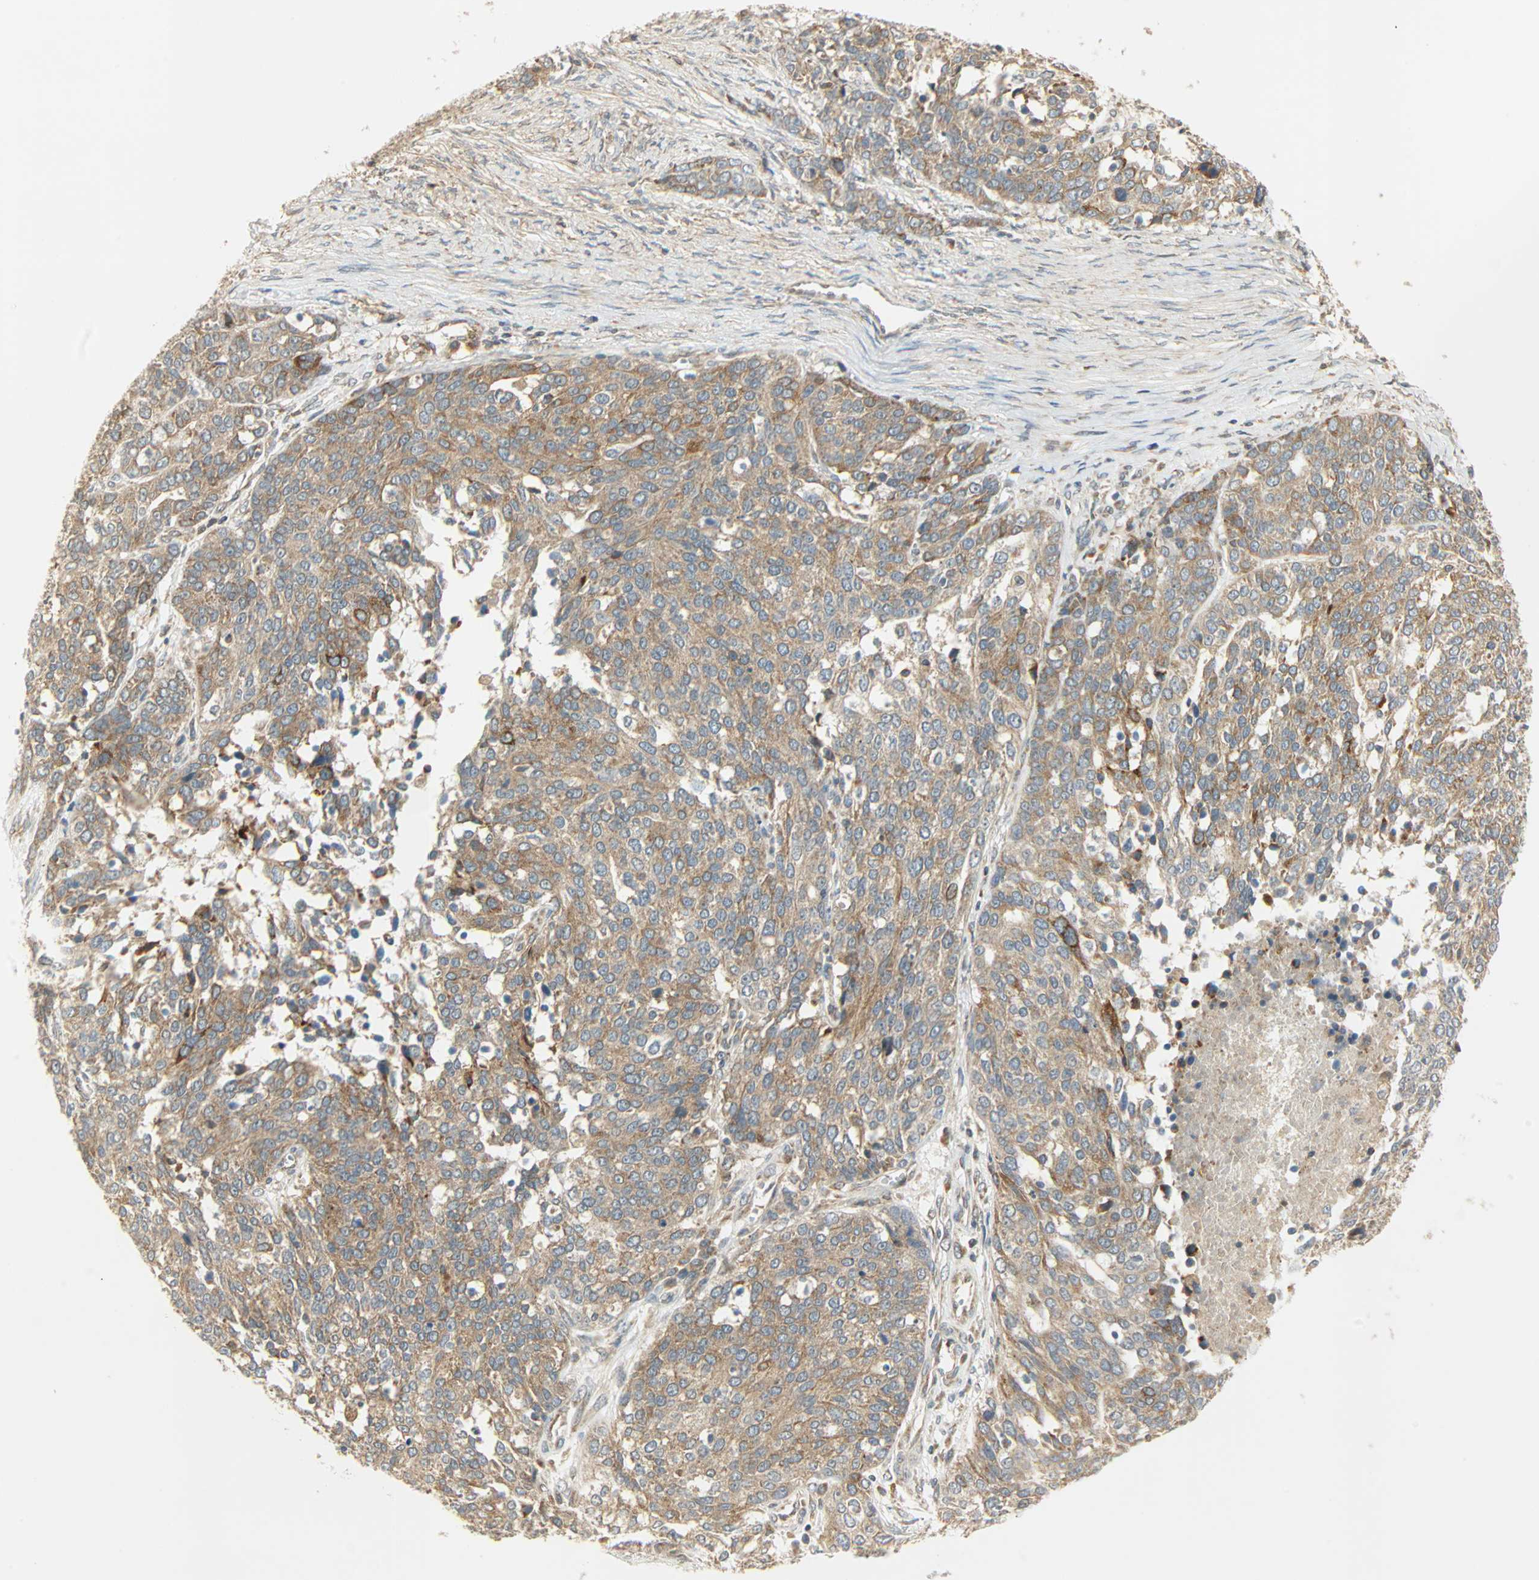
{"staining": {"intensity": "moderate", "quantity": ">75%", "location": "cytoplasmic/membranous"}, "tissue": "ovarian cancer", "cell_type": "Tumor cells", "image_type": "cancer", "snomed": [{"axis": "morphology", "description": "Cystadenocarcinoma, serous, NOS"}, {"axis": "topography", "description": "Ovary"}], "caption": "Human serous cystadenocarcinoma (ovarian) stained for a protein (brown) displays moderate cytoplasmic/membranous positive expression in about >75% of tumor cells.", "gene": "PNPLA6", "patient": {"sex": "female", "age": 44}}